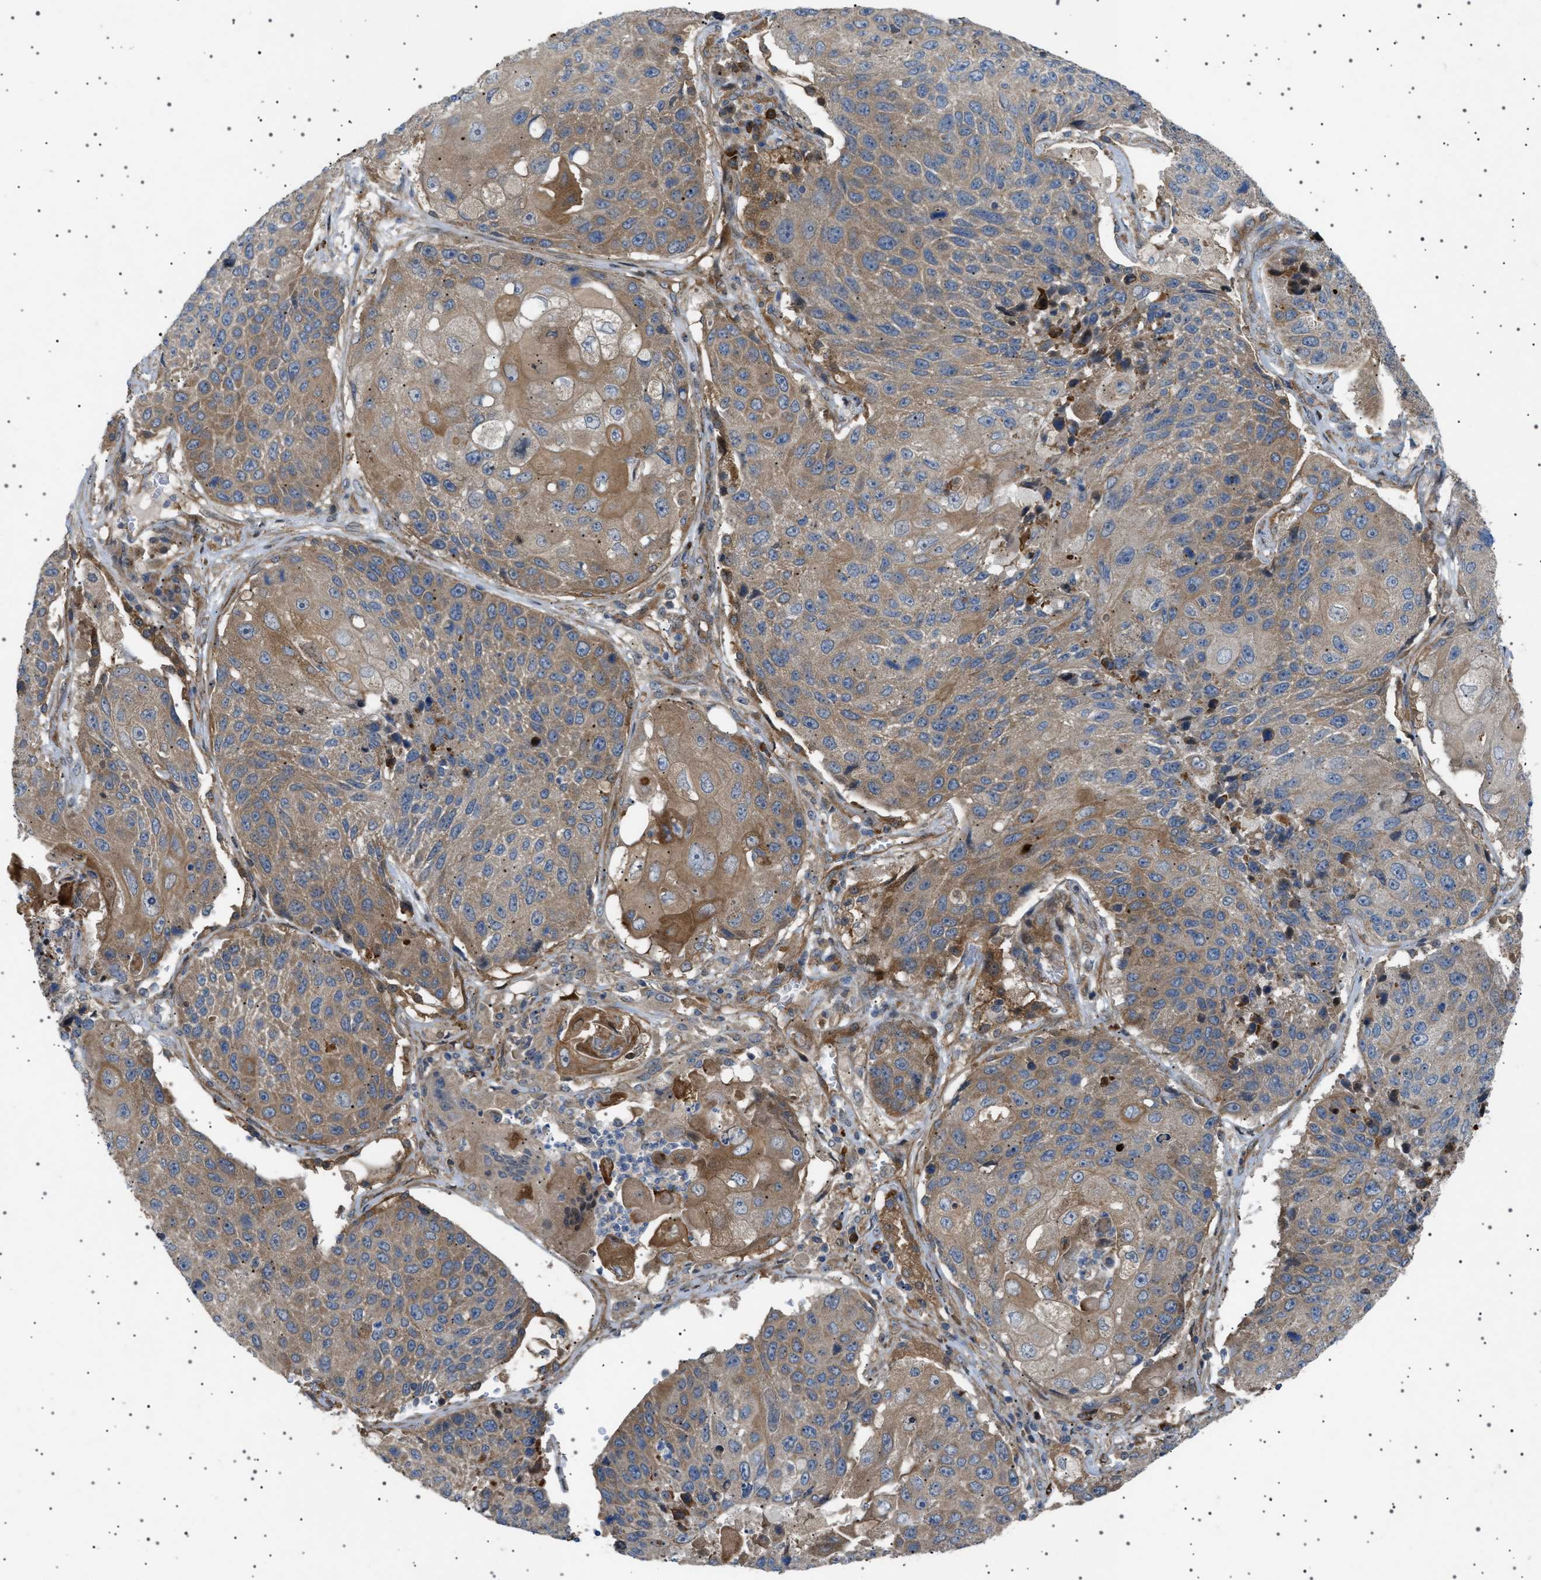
{"staining": {"intensity": "moderate", "quantity": ">75%", "location": "cytoplasmic/membranous"}, "tissue": "lung cancer", "cell_type": "Tumor cells", "image_type": "cancer", "snomed": [{"axis": "morphology", "description": "Squamous cell carcinoma, NOS"}, {"axis": "topography", "description": "Lung"}], "caption": "This photomicrograph displays immunohistochemistry (IHC) staining of lung cancer (squamous cell carcinoma), with medium moderate cytoplasmic/membranous expression in about >75% of tumor cells.", "gene": "CCDC186", "patient": {"sex": "male", "age": 61}}